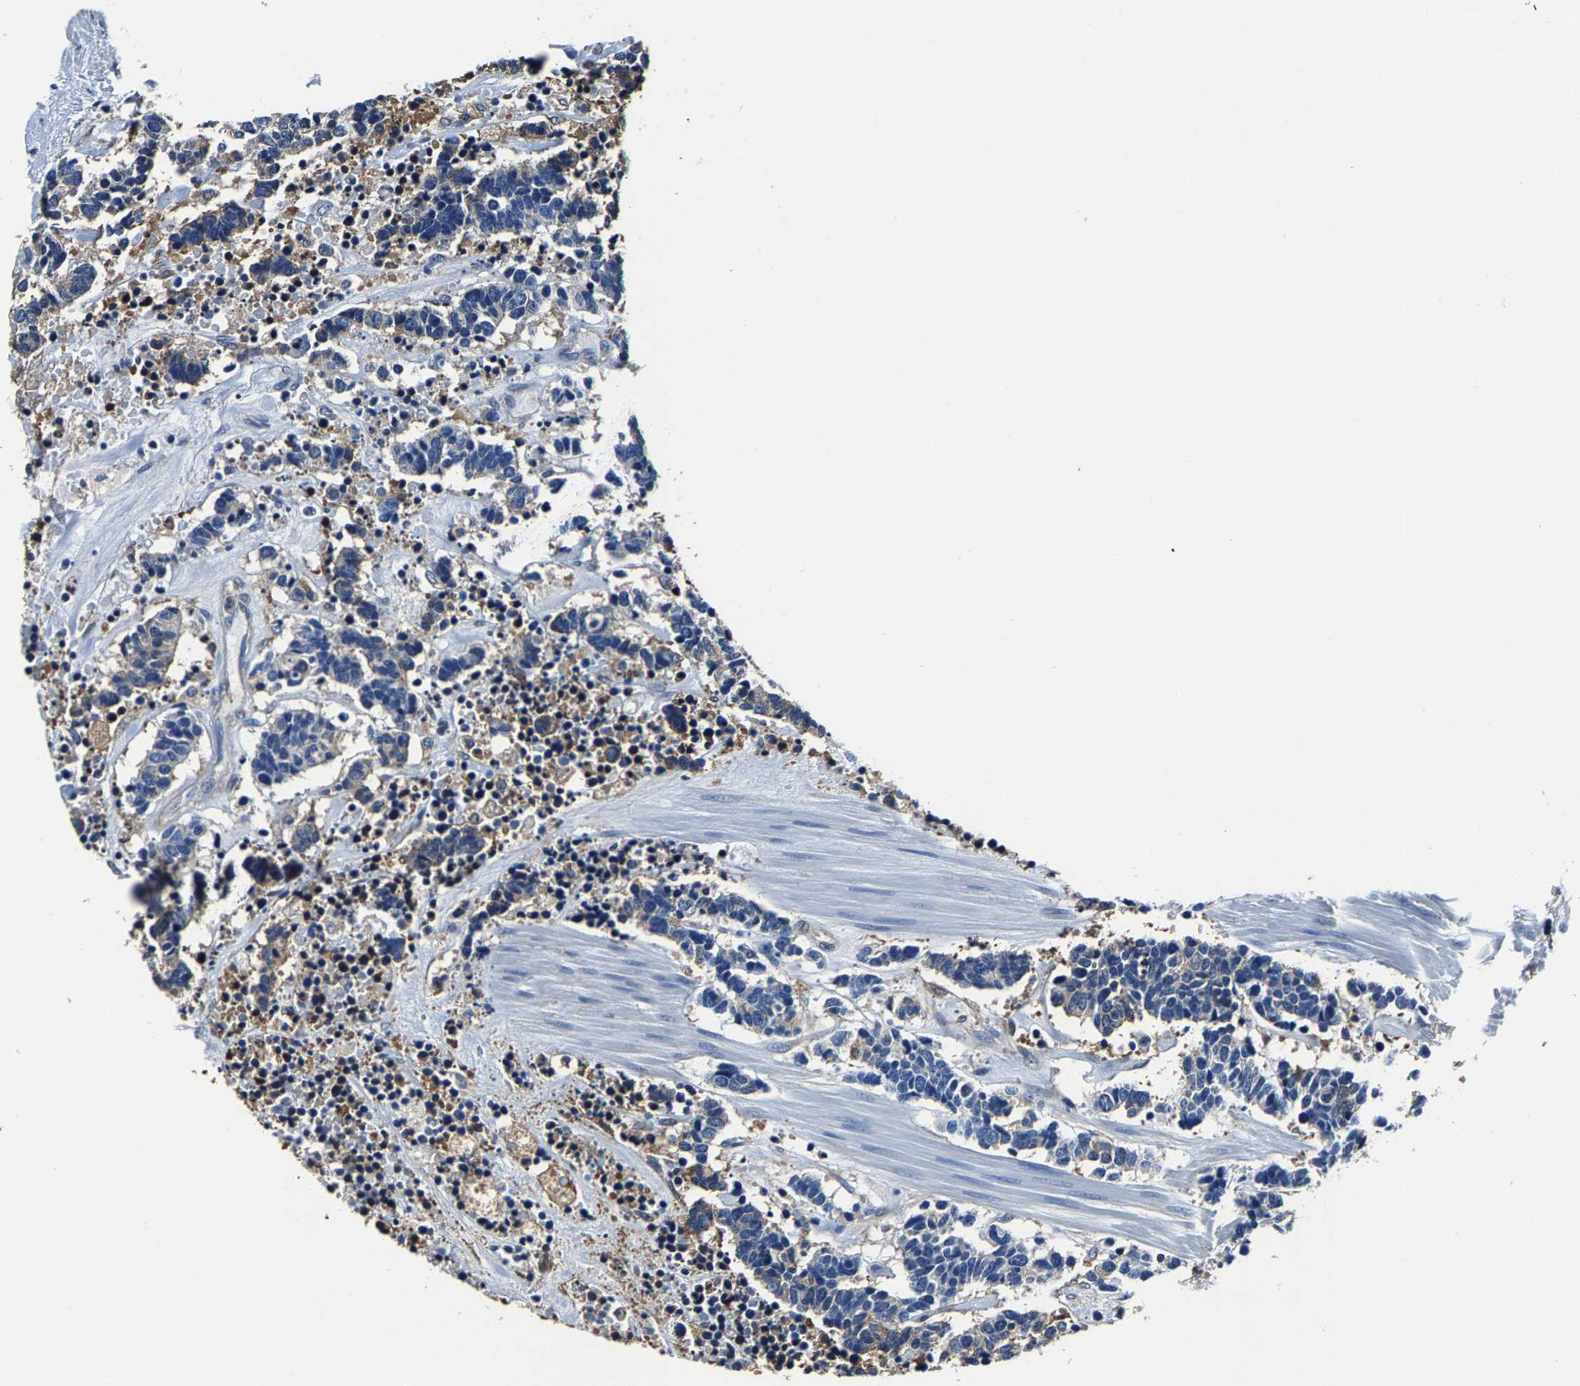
{"staining": {"intensity": "weak", "quantity": "<25%", "location": "cytoplasmic/membranous"}, "tissue": "carcinoid", "cell_type": "Tumor cells", "image_type": "cancer", "snomed": [{"axis": "morphology", "description": "Carcinoma, NOS"}, {"axis": "morphology", "description": "Carcinoid, malignant, NOS"}, {"axis": "topography", "description": "Urinary bladder"}], "caption": "Human carcinoid stained for a protein using immunohistochemistry (IHC) displays no expression in tumor cells.", "gene": "ALDOB", "patient": {"sex": "male", "age": 57}}